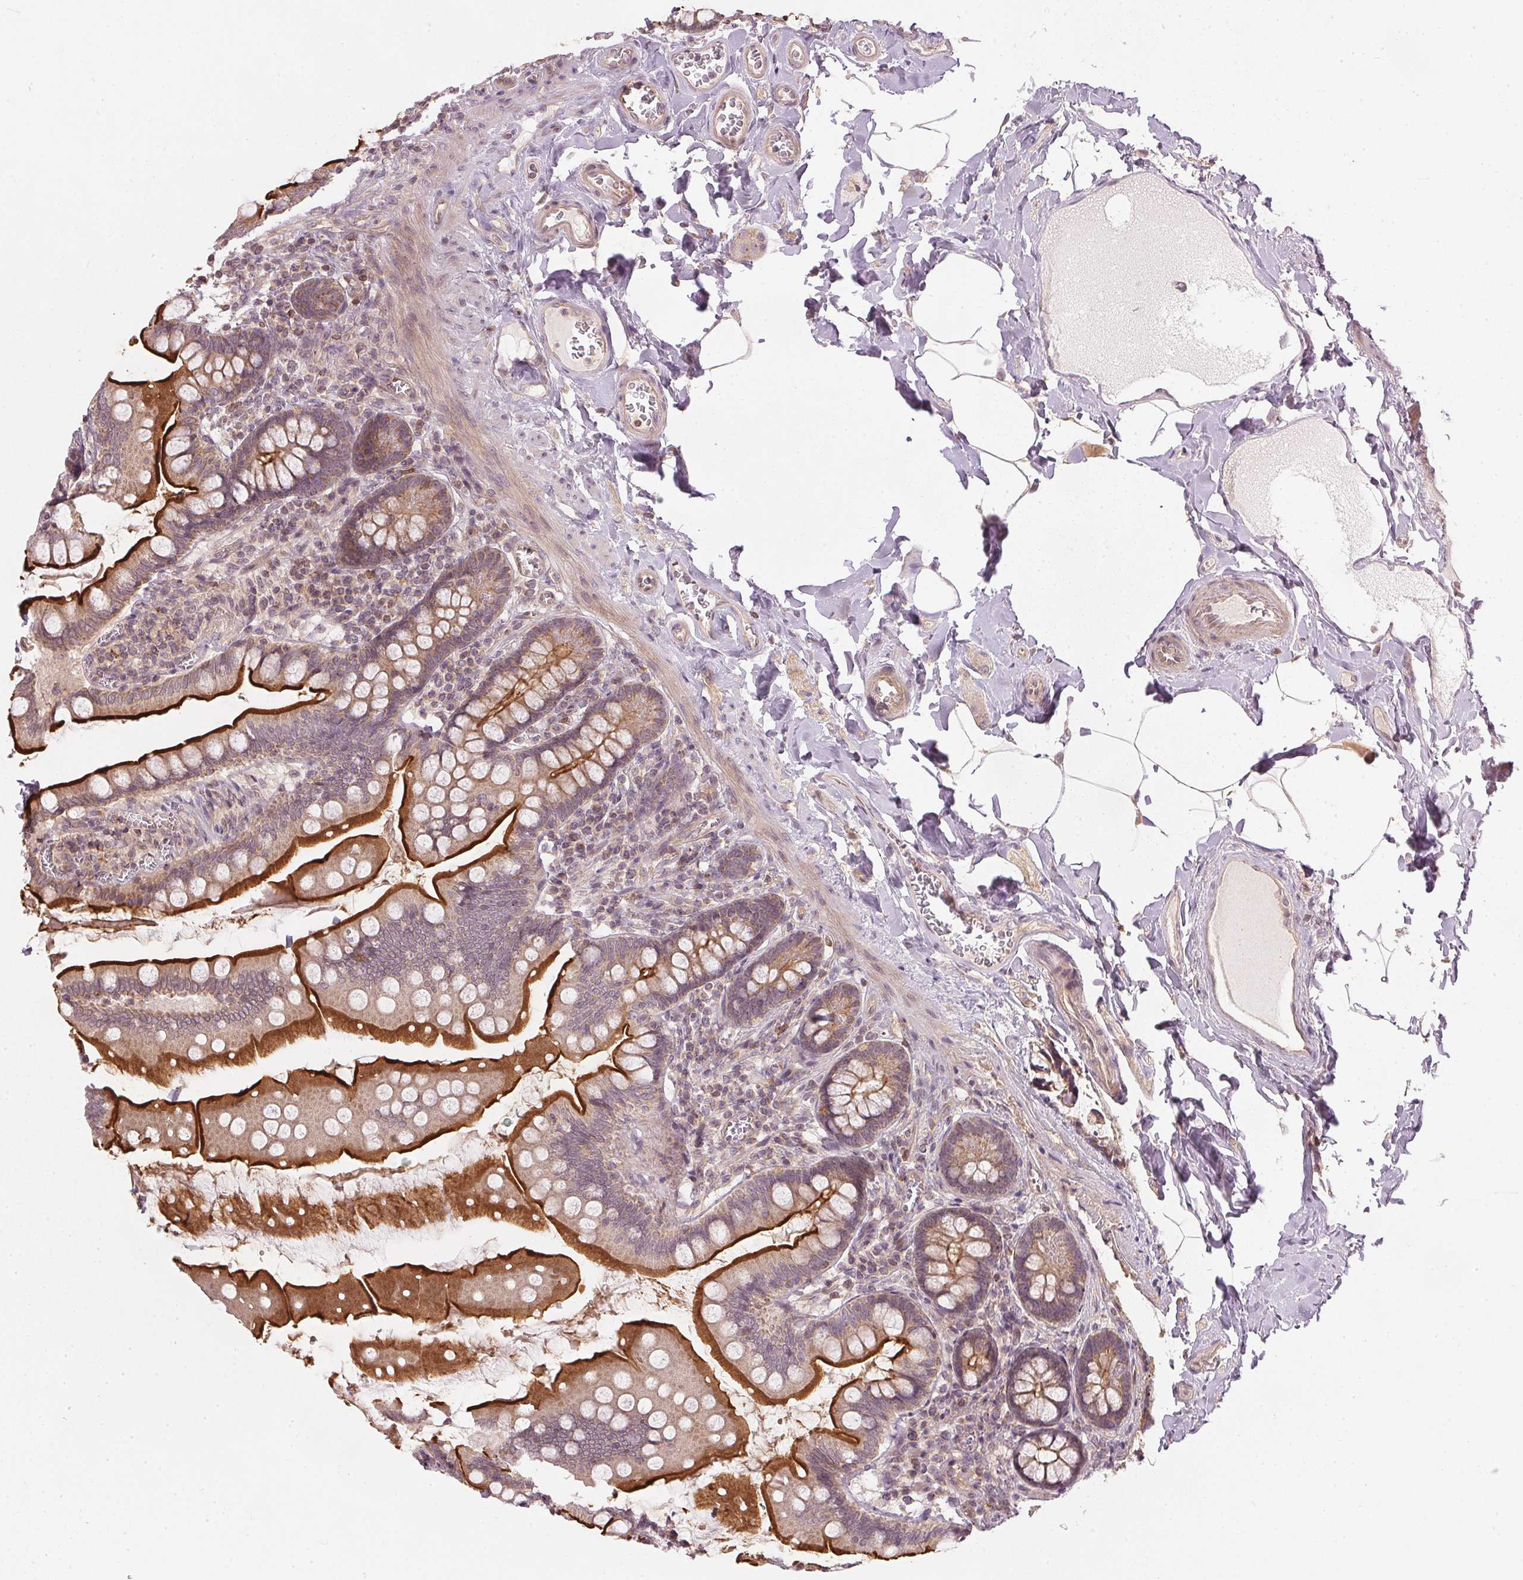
{"staining": {"intensity": "strong", "quantity": "25%-75%", "location": "cytoplasmic/membranous"}, "tissue": "small intestine", "cell_type": "Glandular cells", "image_type": "normal", "snomed": [{"axis": "morphology", "description": "Normal tissue, NOS"}, {"axis": "topography", "description": "Small intestine"}], "caption": "Strong cytoplasmic/membranous positivity for a protein is present in about 25%-75% of glandular cells of normal small intestine using immunohistochemistry (IHC).", "gene": "NADK2", "patient": {"sex": "female", "age": 56}}